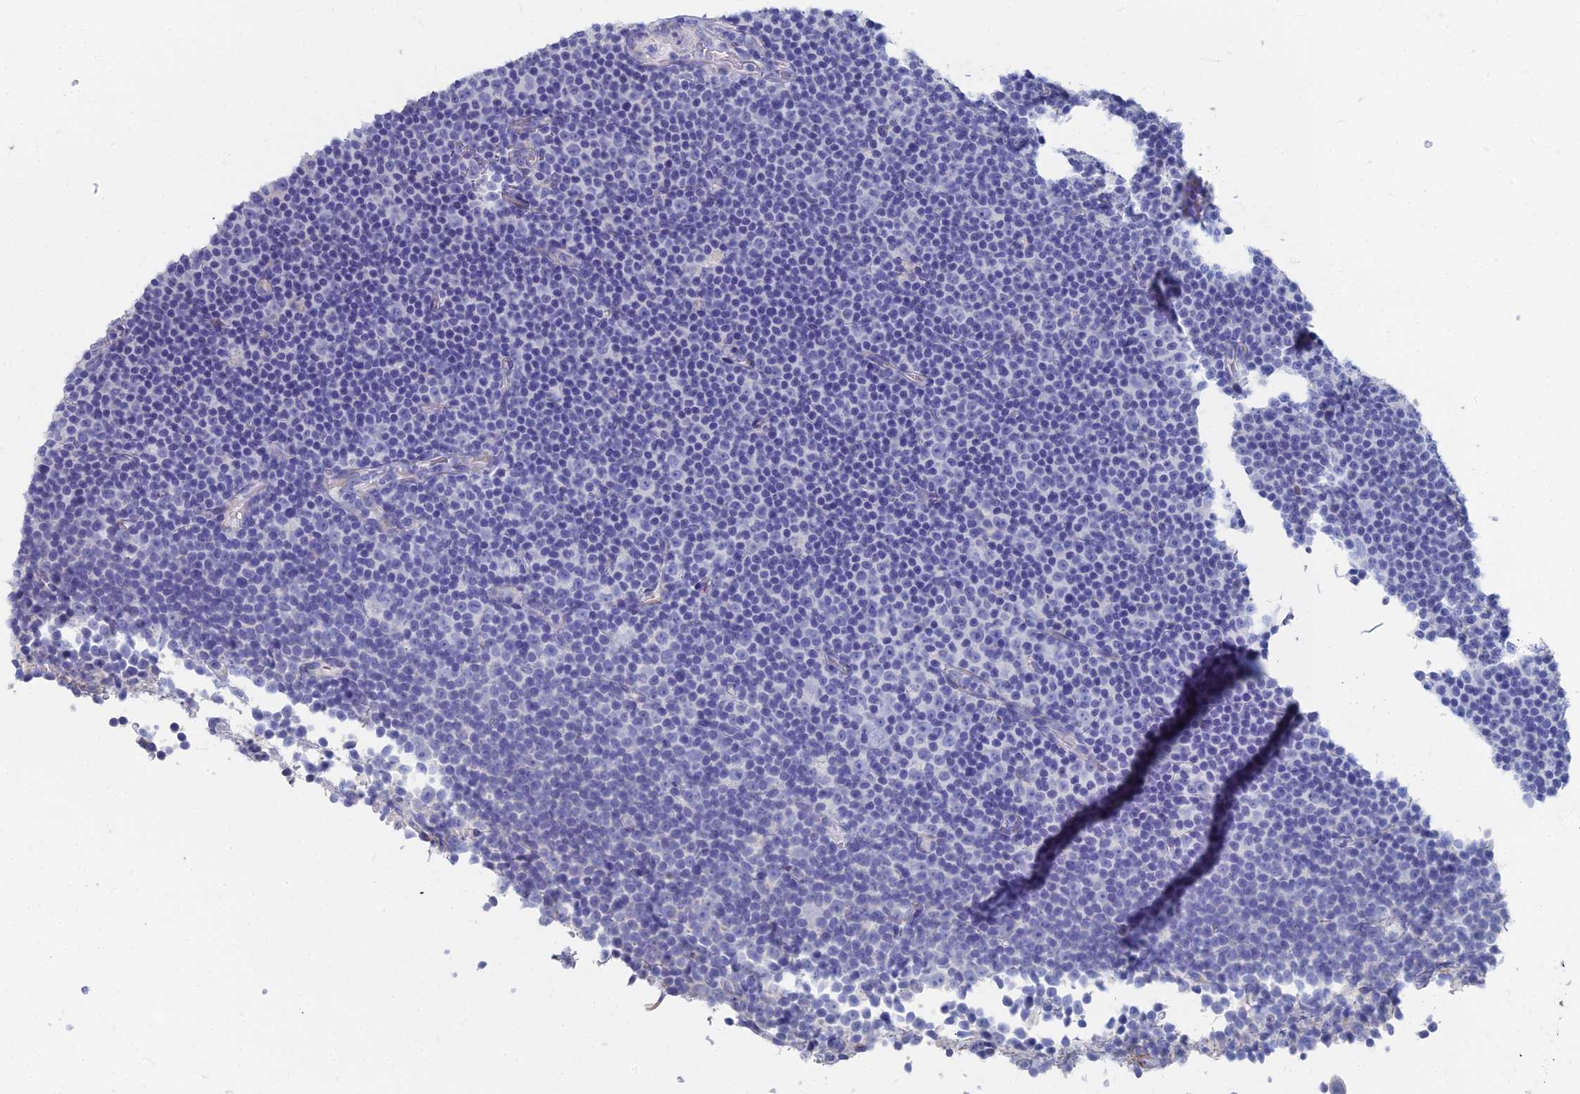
{"staining": {"intensity": "negative", "quantity": "none", "location": "none"}, "tissue": "lymphoma", "cell_type": "Tumor cells", "image_type": "cancer", "snomed": [{"axis": "morphology", "description": "Malignant lymphoma, non-Hodgkin's type, Low grade"}, {"axis": "topography", "description": "Lymph node"}], "caption": "This histopathology image is of lymphoma stained with immunohistochemistry to label a protein in brown with the nuclei are counter-stained blue. There is no staining in tumor cells.", "gene": "TNNT3", "patient": {"sex": "female", "age": 67}}